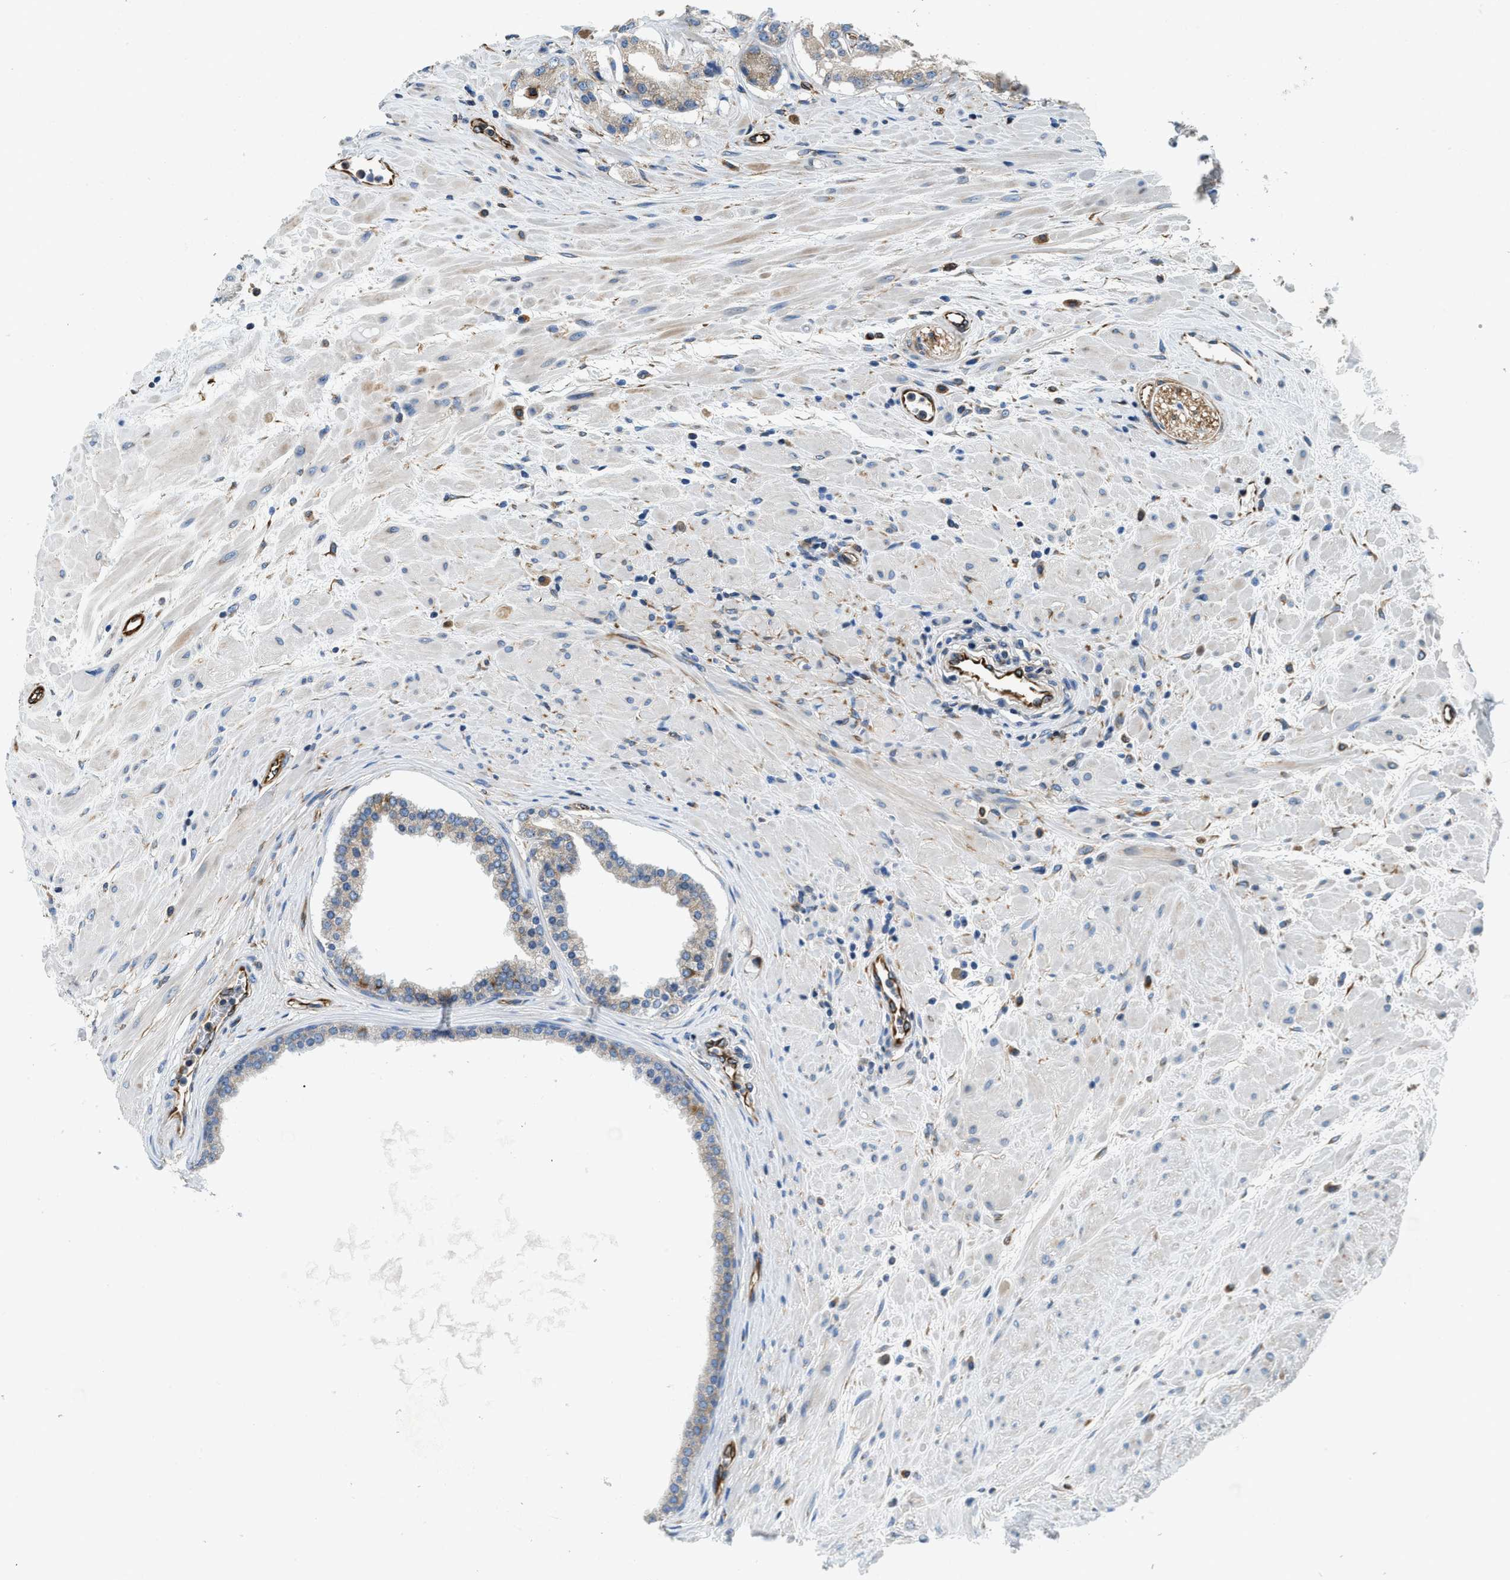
{"staining": {"intensity": "weak", "quantity": "<25%", "location": "cytoplasmic/membranous"}, "tissue": "prostate cancer", "cell_type": "Tumor cells", "image_type": "cancer", "snomed": [{"axis": "morphology", "description": "Adenocarcinoma, Low grade"}, {"axis": "topography", "description": "Prostate"}], "caption": "A micrograph of human prostate cancer is negative for staining in tumor cells.", "gene": "HSD17B12", "patient": {"sex": "male", "age": 63}}